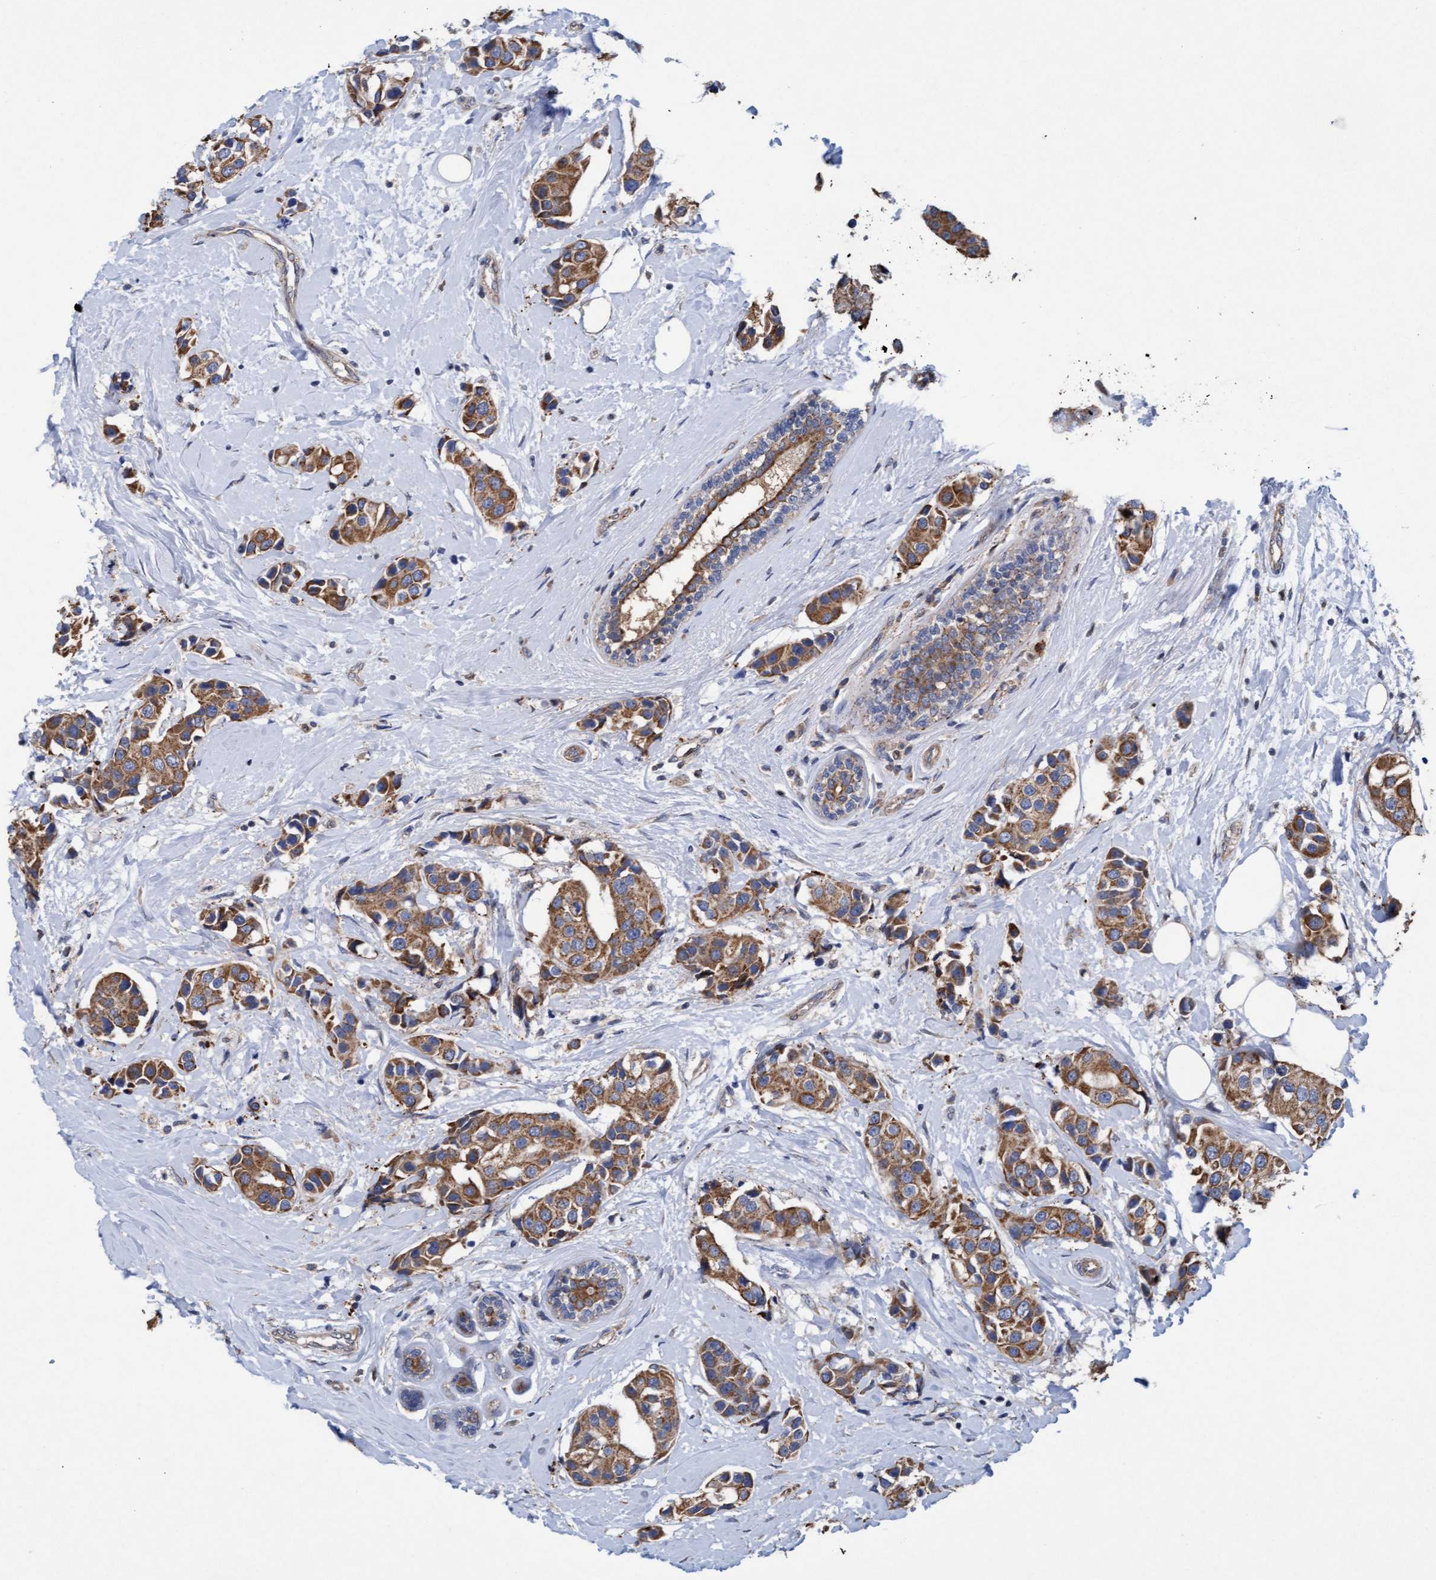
{"staining": {"intensity": "moderate", "quantity": ">75%", "location": "cytoplasmic/membranous"}, "tissue": "breast cancer", "cell_type": "Tumor cells", "image_type": "cancer", "snomed": [{"axis": "morphology", "description": "Normal tissue, NOS"}, {"axis": "morphology", "description": "Duct carcinoma"}, {"axis": "topography", "description": "Breast"}], "caption": "A brown stain shows moderate cytoplasmic/membranous expression of a protein in human breast infiltrating ductal carcinoma tumor cells. Nuclei are stained in blue.", "gene": "MRPL38", "patient": {"sex": "female", "age": 39}}